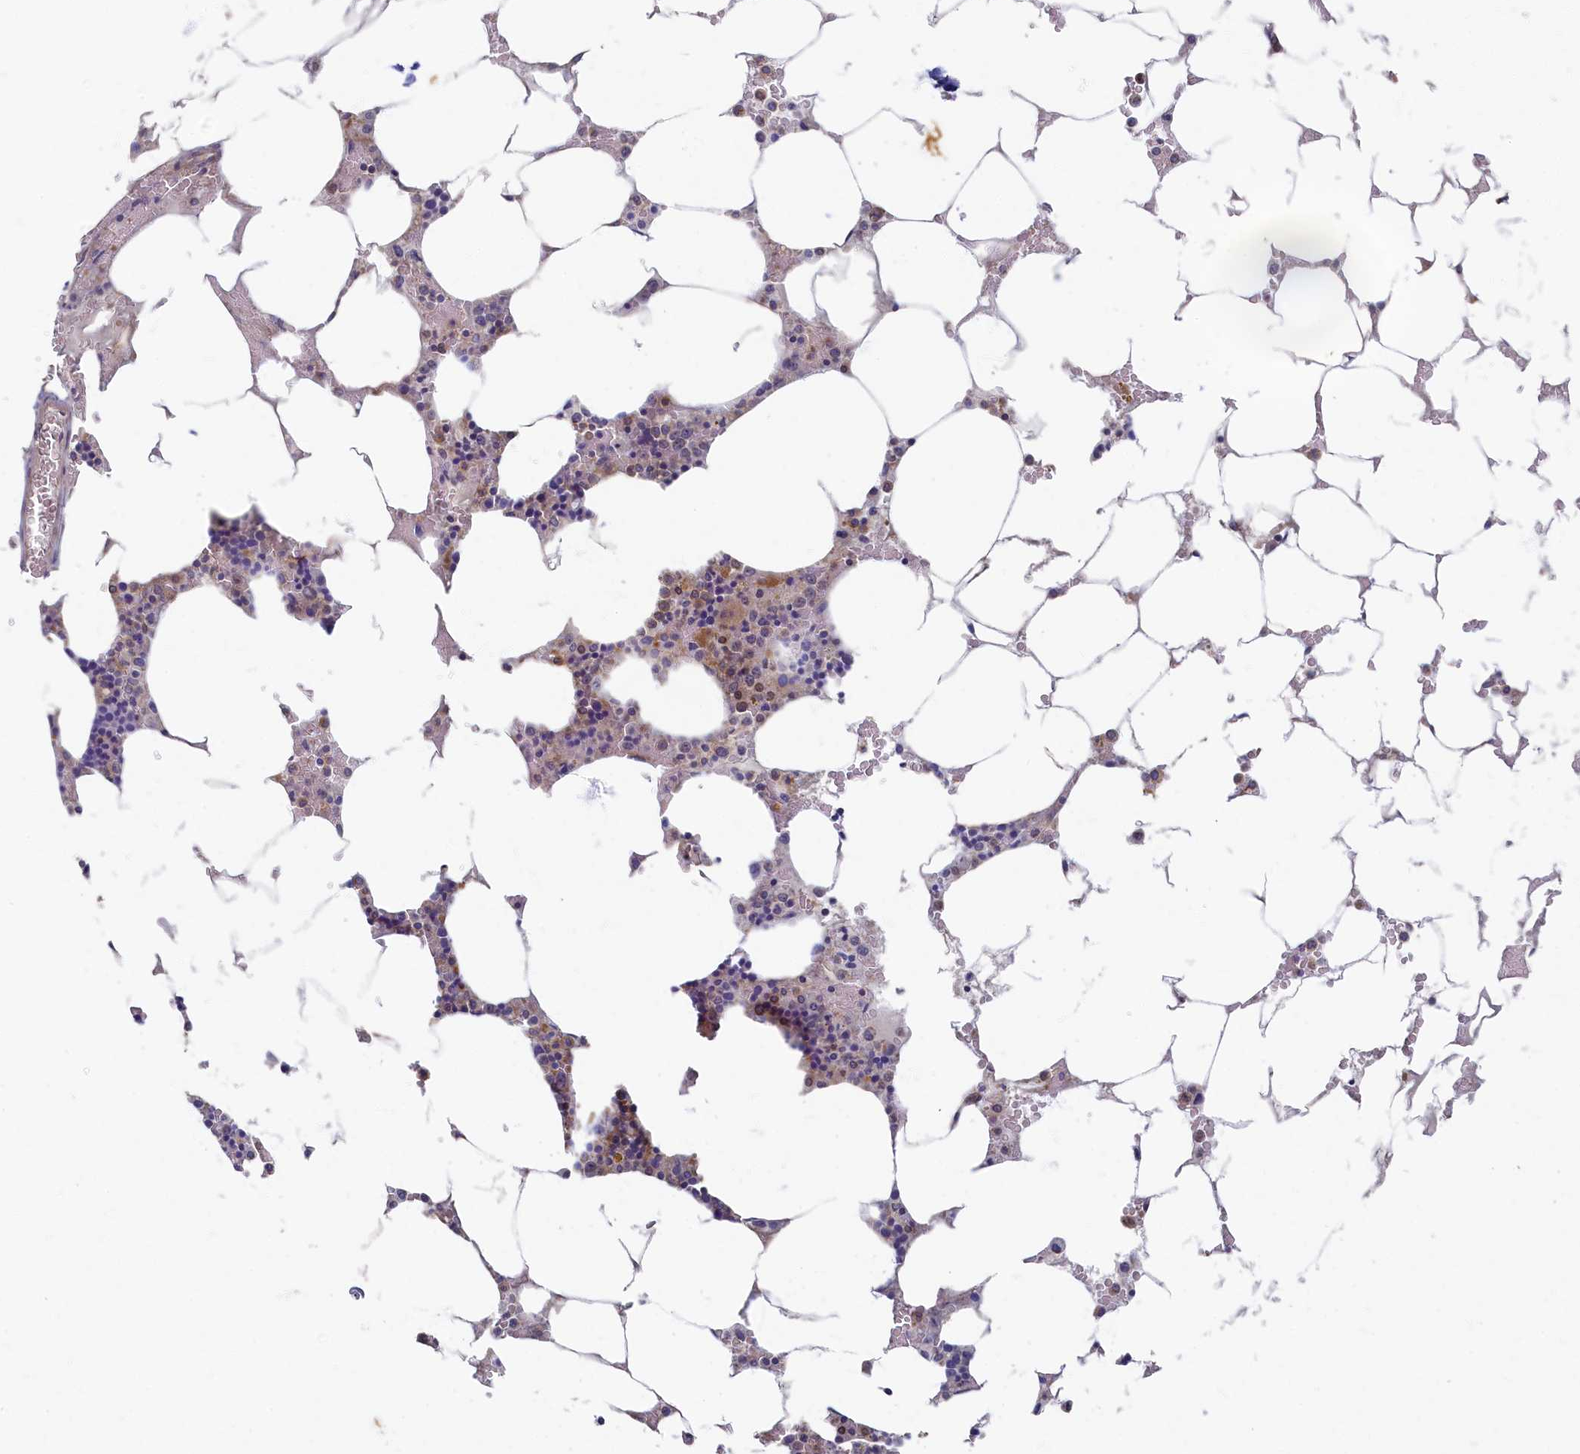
{"staining": {"intensity": "negative", "quantity": "none", "location": "none"}, "tissue": "bone marrow", "cell_type": "Hematopoietic cells", "image_type": "normal", "snomed": [{"axis": "morphology", "description": "Normal tissue, NOS"}, {"axis": "topography", "description": "Bone marrow"}], "caption": "Histopathology image shows no protein expression in hematopoietic cells of normal bone marrow. (Stains: DAB immunohistochemistry with hematoxylin counter stain, Microscopy: brightfield microscopy at high magnification).", "gene": "WDR59", "patient": {"sex": "male", "age": 70}}